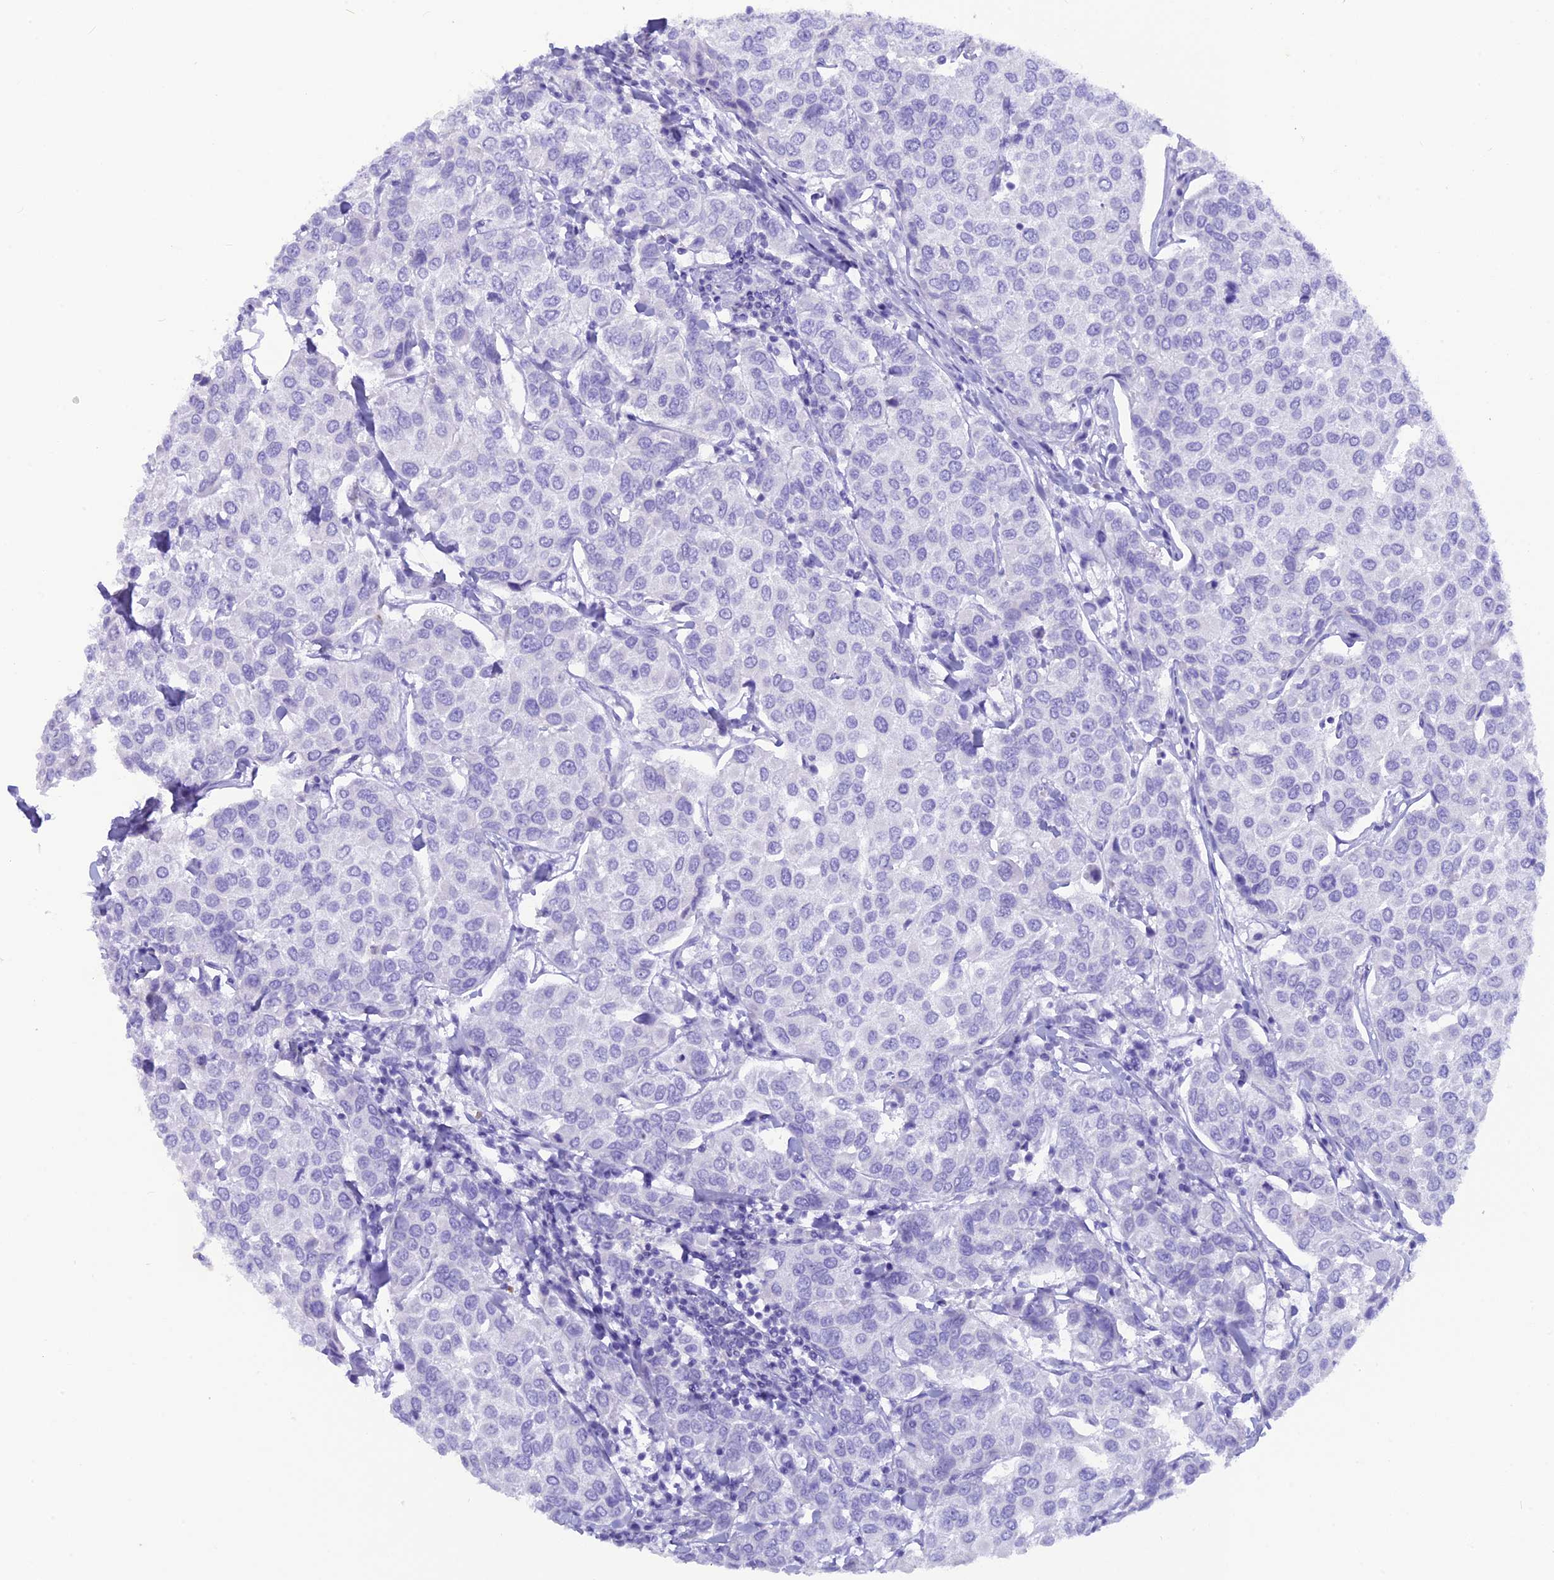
{"staining": {"intensity": "negative", "quantity": "none", "location": "none"}, "tissue": "breast cancer", "cell_type": "Tumor cells", "image_type": "cancer", "snomed": [{"axis": "morphology", "description": "Duct carcinoma"}, {"axis": "topography", "description": "Breast"}], "caption": "There is no significant positivity in tumor cells of breast intraductal carcinoma.", "gene": "GLYATL1", "patient": {"sex": "female", "age": 55}}